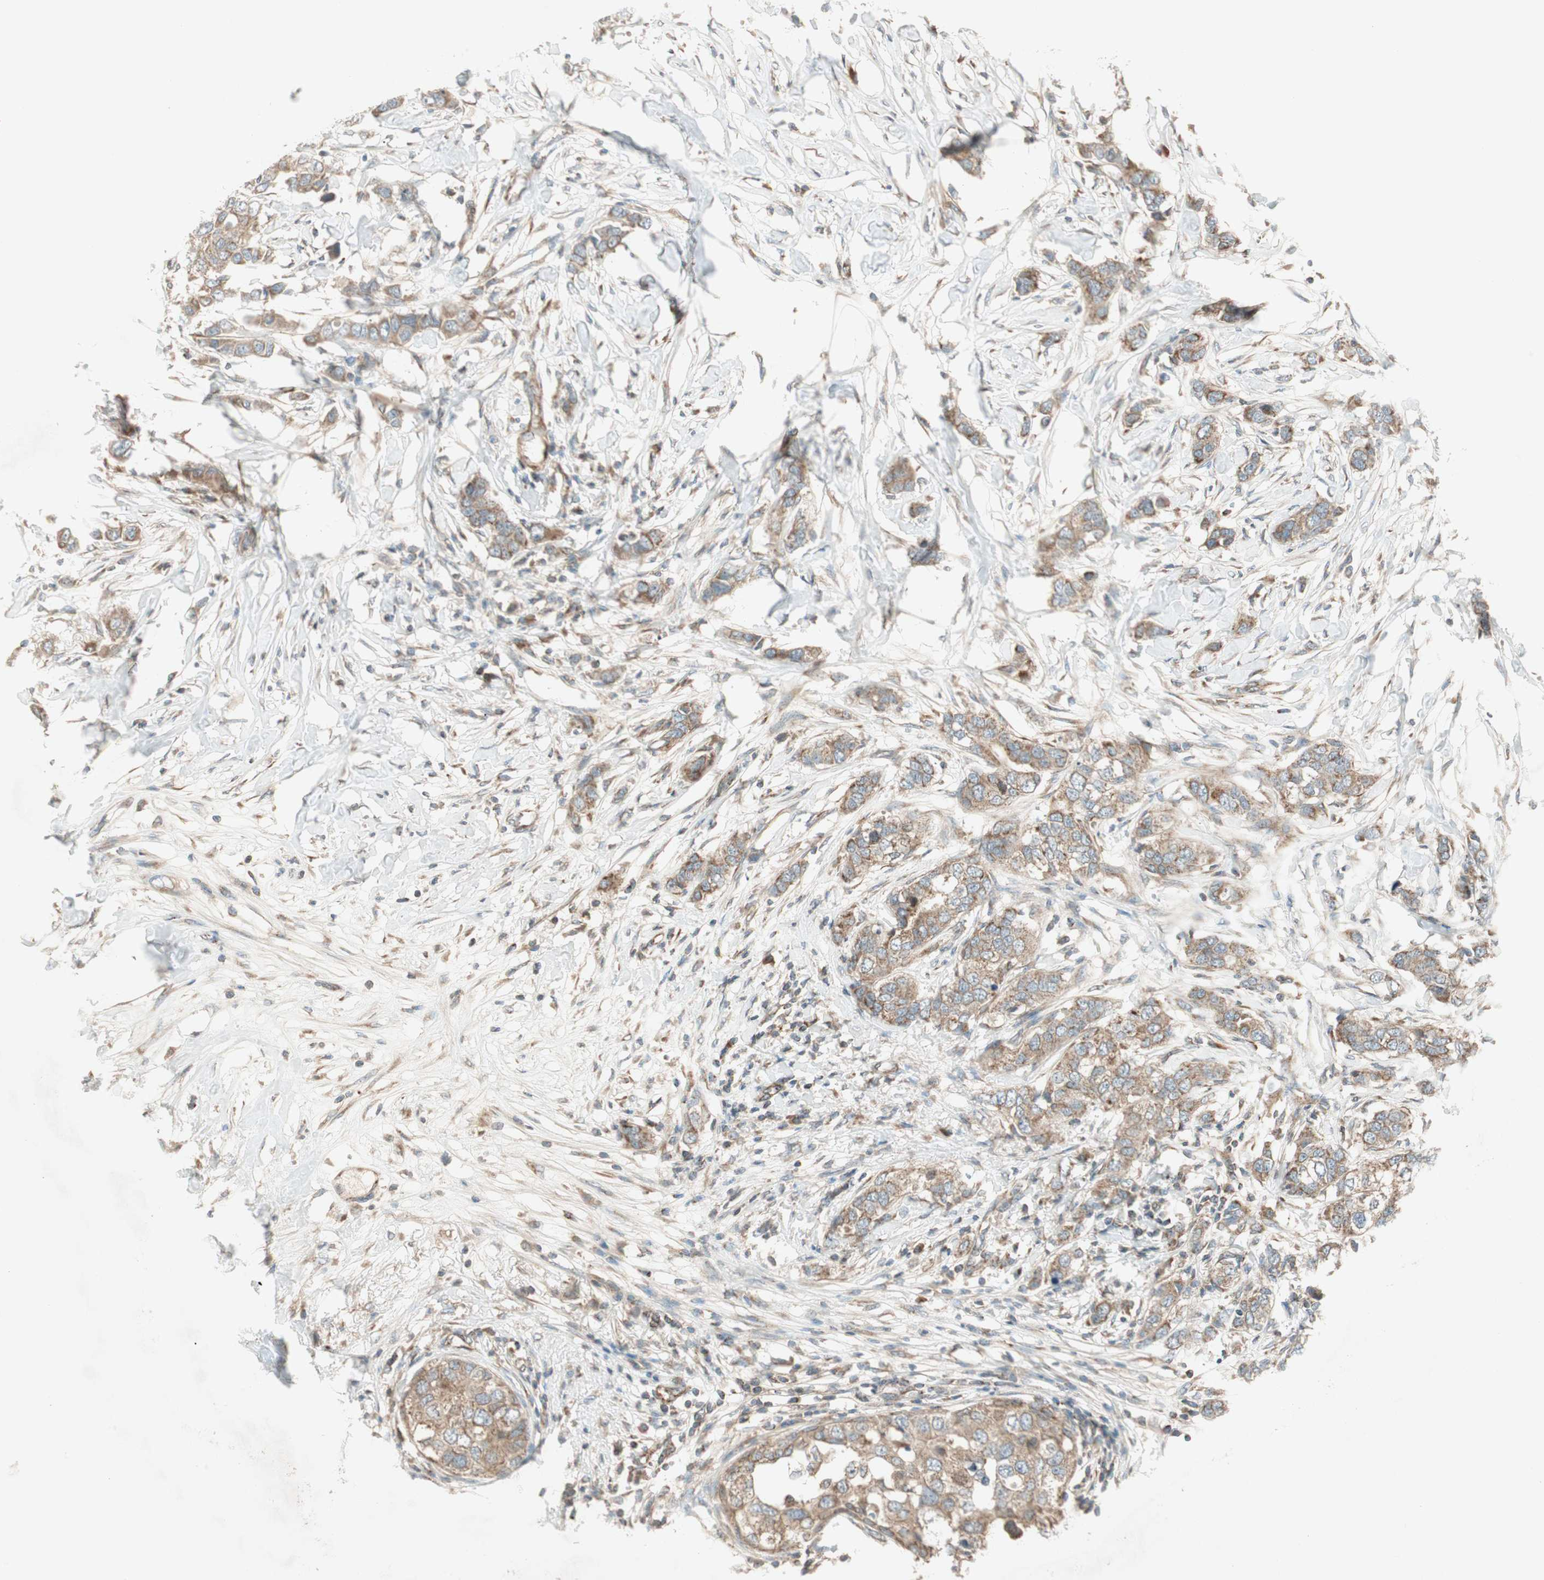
{"staining": {"intensity": "moderate", "quantity": ">75%", "location": "cytoplasmic/membranous"}, "tissue": "breast cancer", "cell_type": "Tumor cells", "image_type": "cancer", "snomed": [{"axis": "morphology", "description": "Duct carcinoma"}, {"axis": "topography", "description": "Breast"}], "caption": "Immunohistochemistry (IHC) (DAB (3,3'-diaminobenzidine)) staining of human breast invasive ductal carcinoma displays moderate cytoplasmic/membranous protein staining in approximately >75% of tumor cells.", "gene": "CHADL", "patient": {"sex": "female", "age": 50}}